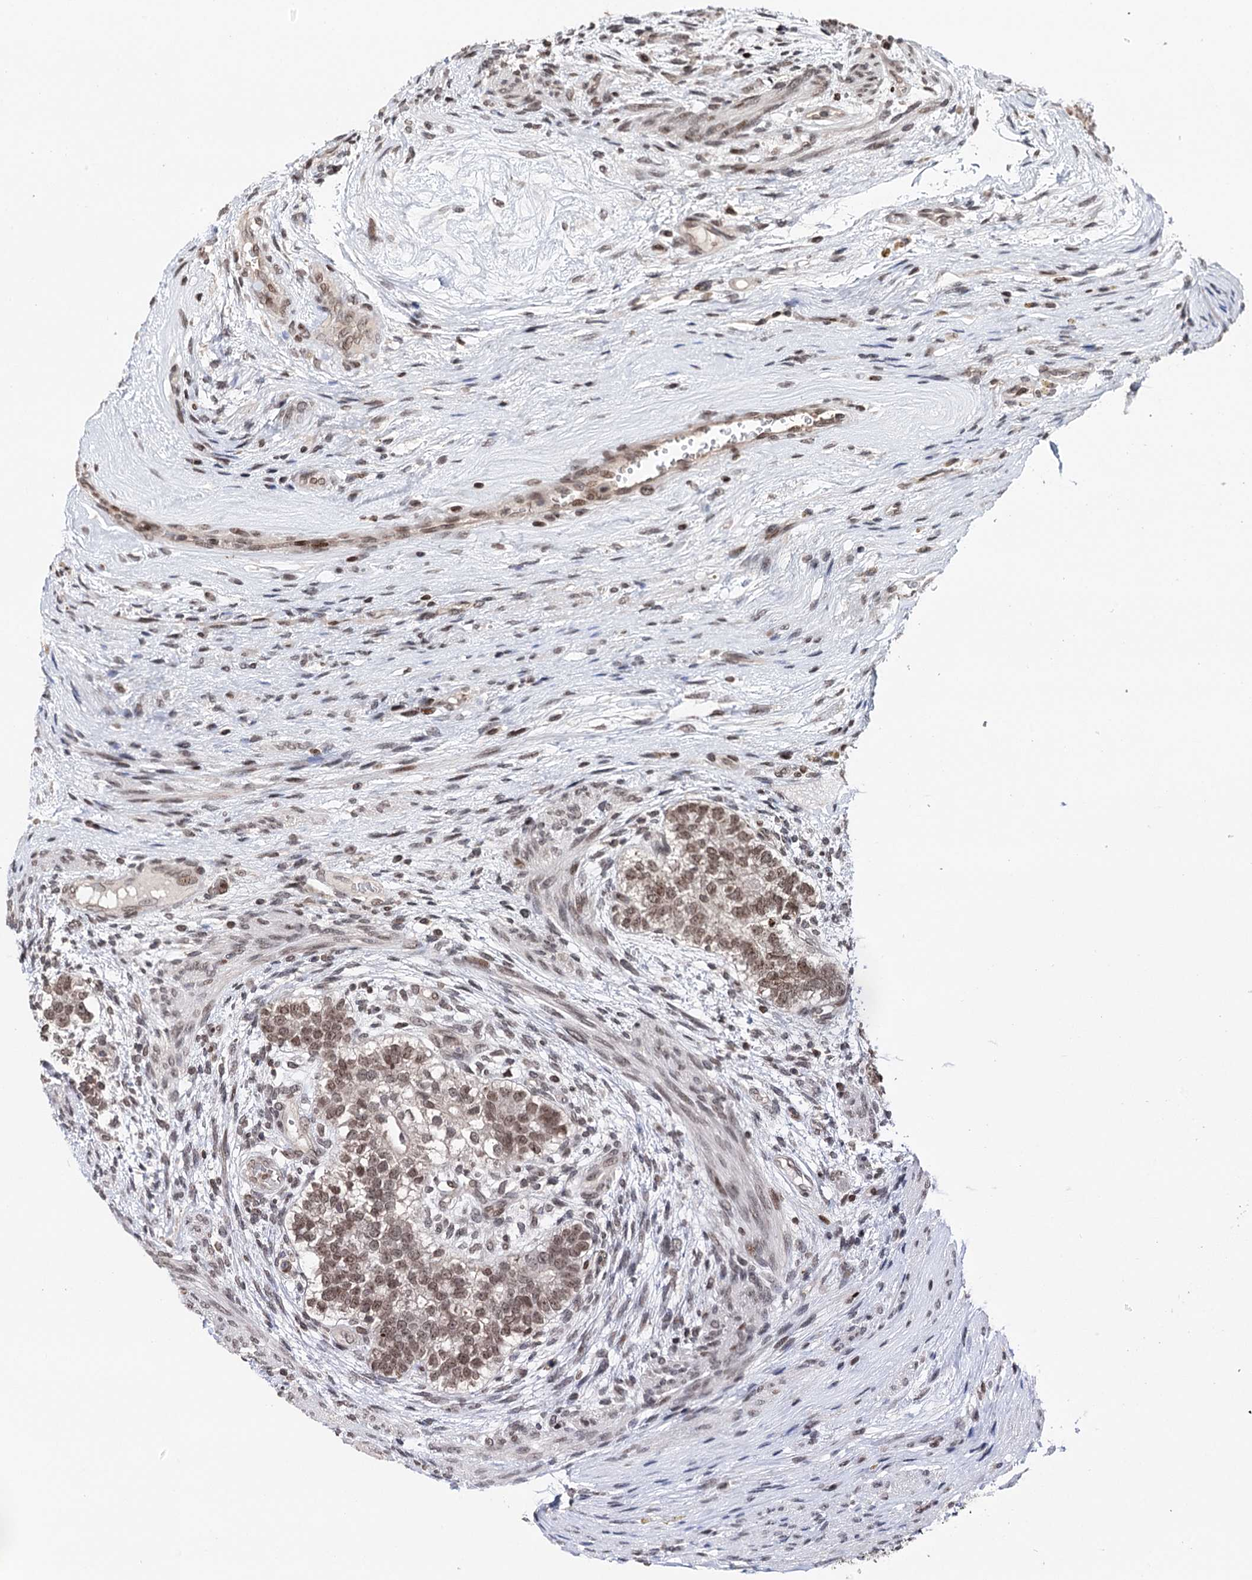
{"staining": {"intensity": "moderate", "quantity": ">75%", "location": "nuclear"}, "tissue": "testis cancer", "cell_type": "Tumor cells", "image_type": "cancer", "snomed": [{"axis": "morphology", "description": "Carcinoma, Embryonal, NOS"}, {"axis": "topography", "description": "Testis"}], "caption": "Immunohistochemical staining of embryonal carcinoma (testis) reveals medium levels of moderate nuclear staining in about >75% of tumor cells.", "gene": "CCDC77", "patient": {"sex": "male", "age": 26}}